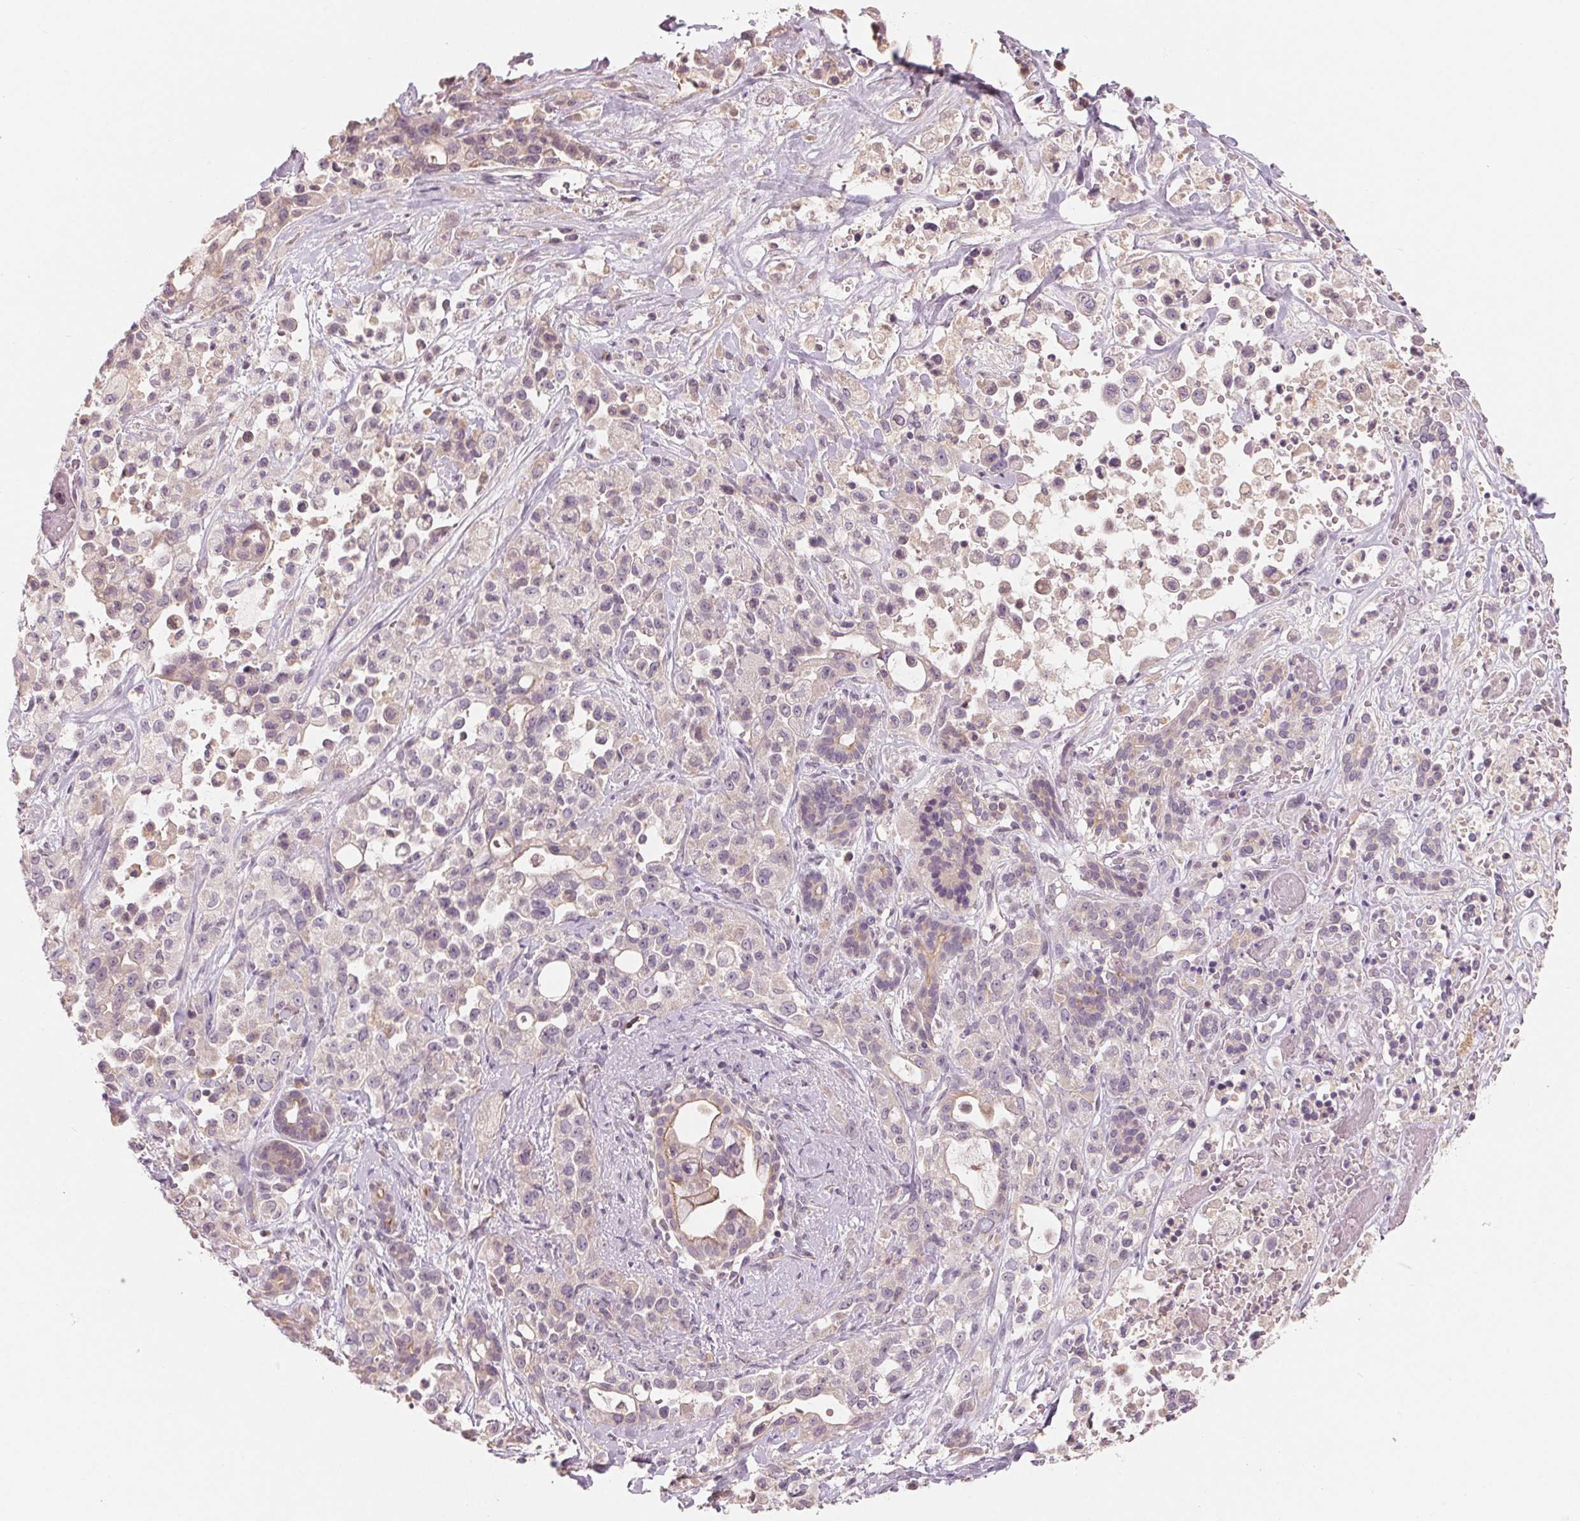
{"staining": {"intensity": "negative", "quantity": "none", "location": "none"}, "tissue": "pancreatic cancer", "cell_type": "Tumor cells", "image_type": "cancer", "snomed": [{"axis": "morphology", "description": "Adenocarcinoma, NOS"}, {"axis": "topography", "description": "Pancreas"}], "caption": "This is an immunohistochemistry micrograph of adenocarcinoma (pancreatic). There is no staining in tumor cells.", "gene": "AQP8", "patient": {"sex": "male", "age": 44}}